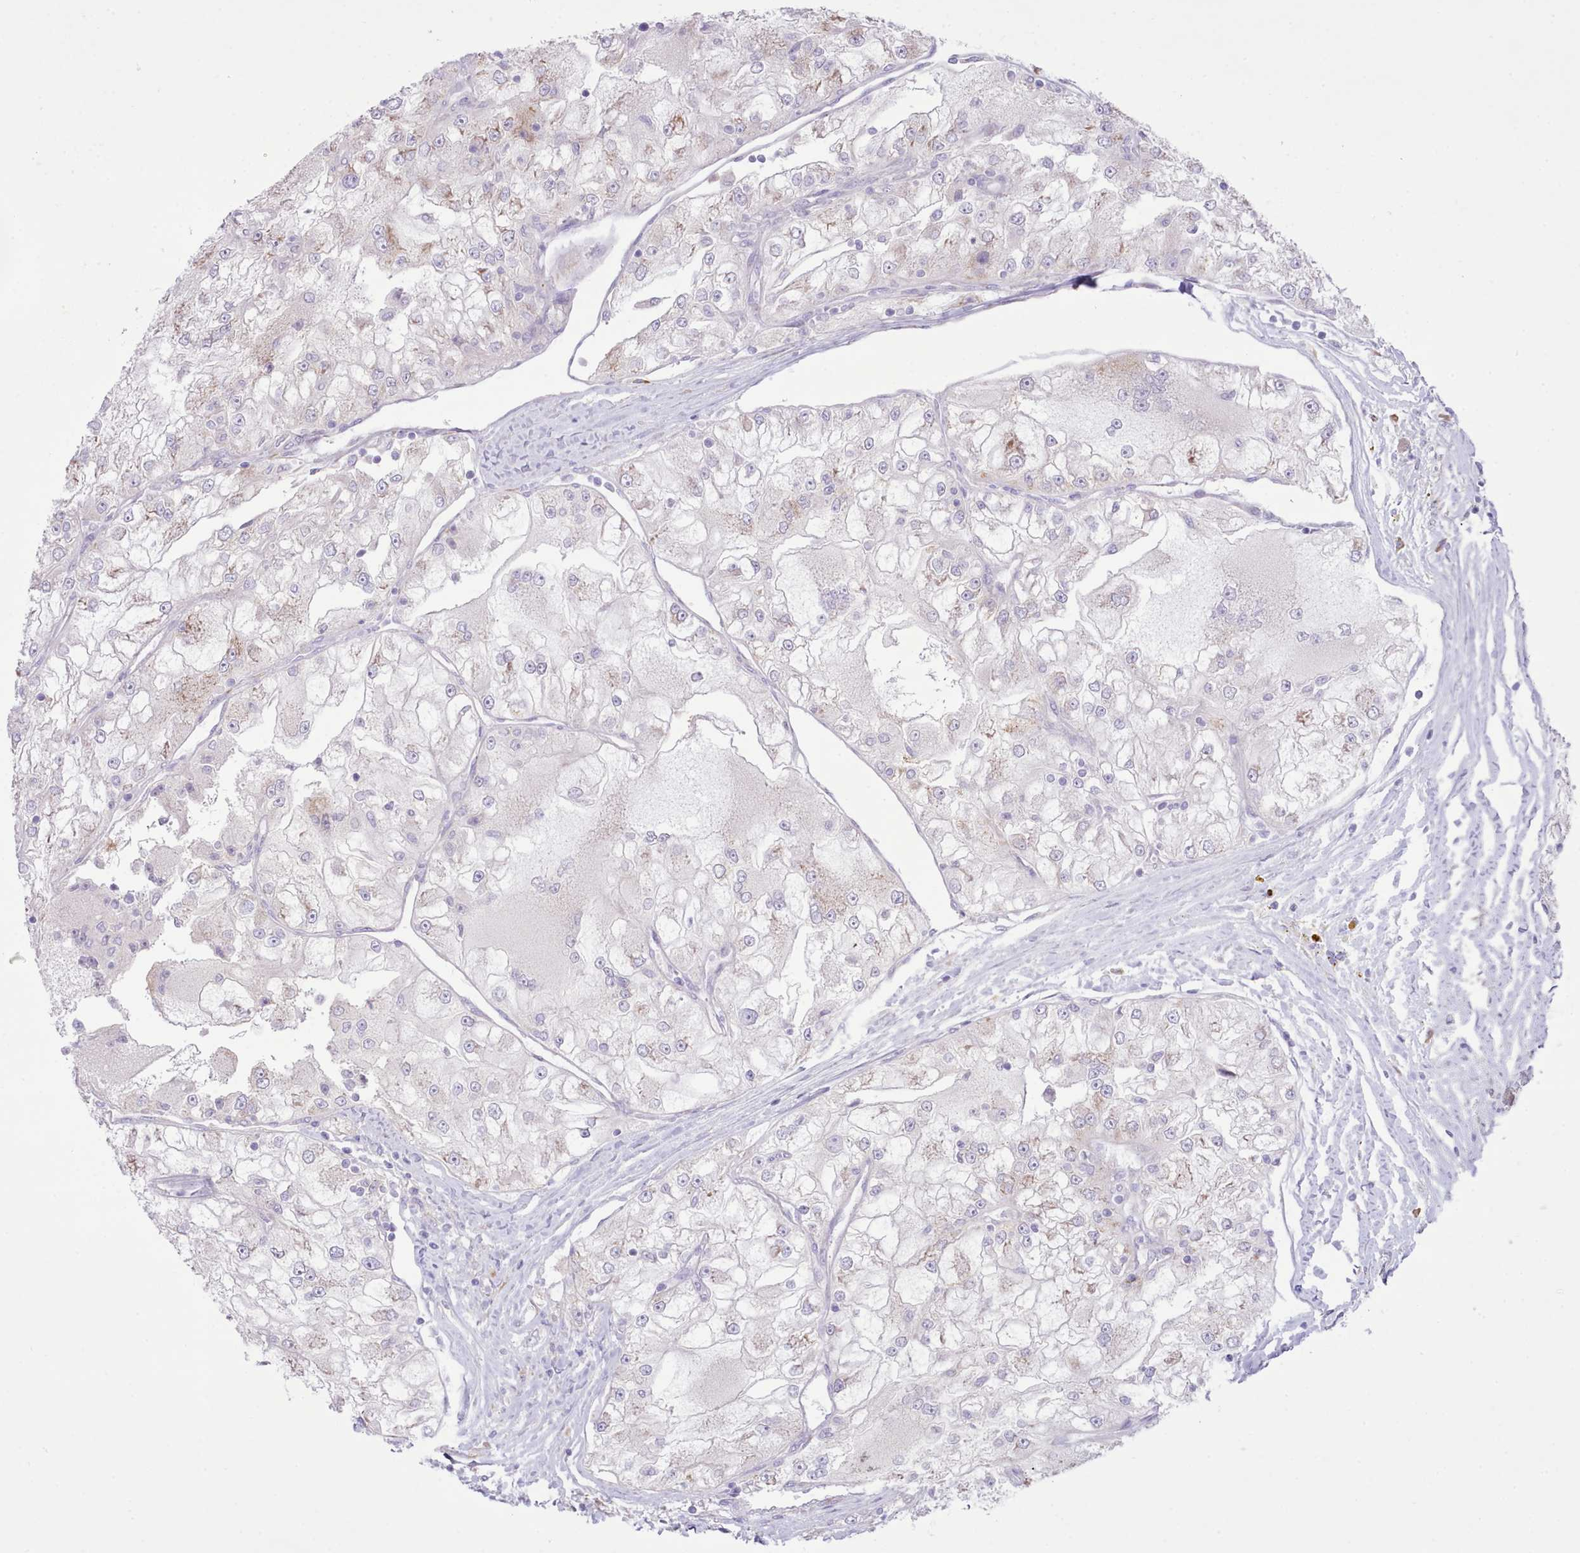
{"staining": {"intensity": "weak", "quantity": "<25%", "location": "cytoplasmic/membranous"}, "tissue": "renal cancer", "cell_type": "Tumor cells", "image_type": "cancer", "snomed": [{"axis": "morphology", "description": "Adenocarcinoma, NOS"}, {"axis": "topography", "description": "Kidney"}], "caption": "A photomicrograph of human renal adenocarcinoma is negative for staining in tumor cells. (Stains: DAB immunohistochemistry (IHC) with hematoxylin counter stain, Microscopy: brightfield microscopy at high magnification).", "gene": "CCL1", "patient": {"sex": "female", "age": 72}}